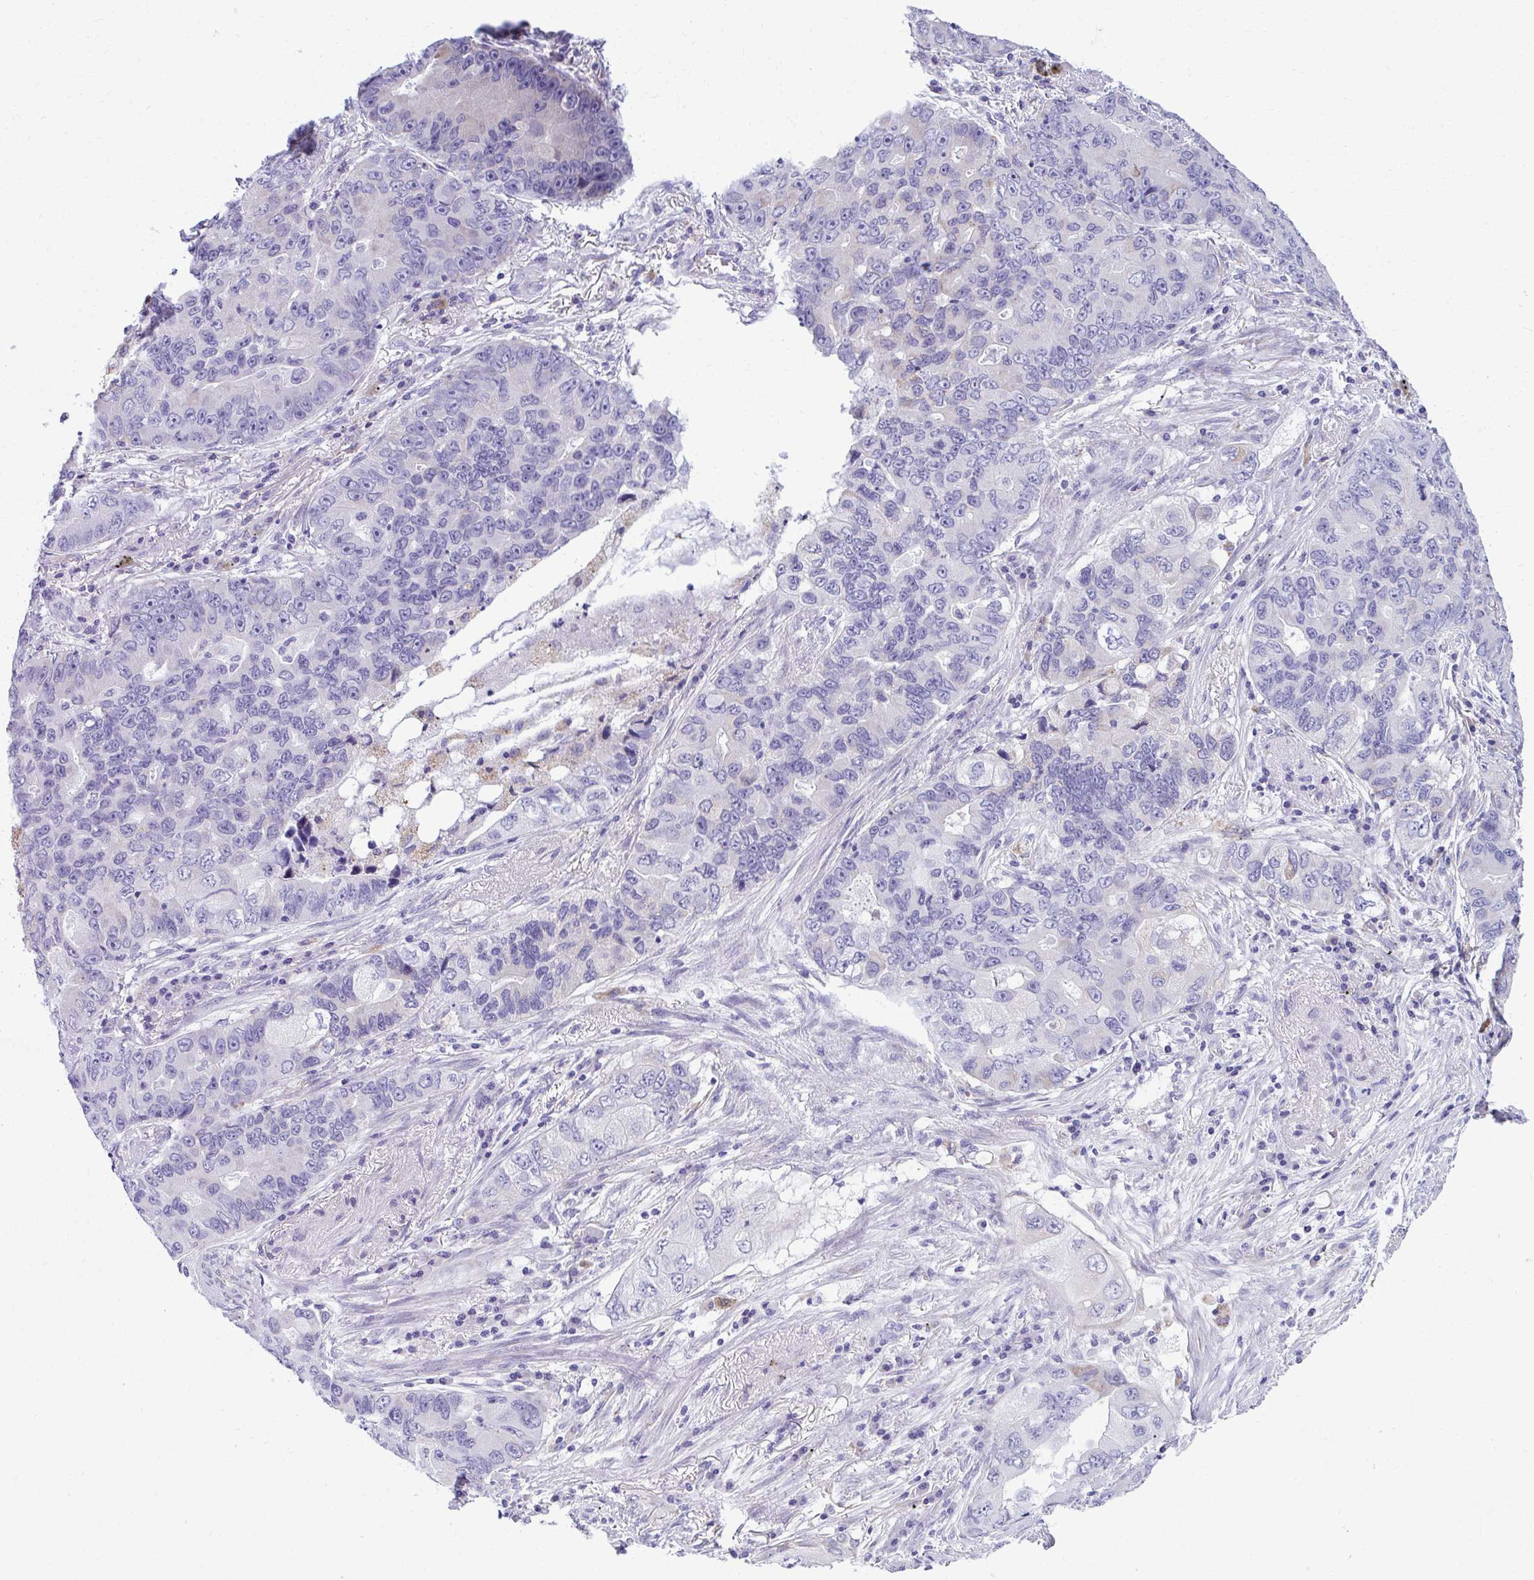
{"staining": {"intensity": "negative", "quantity": "none", "location": "none"}, "tissue": "lung cancer", "cell_type": "Tumor cells", "image_type": "cancer", "snomed": [{"axis": "morphology", "description": "Adenocarcinoma, NOS"}, {"axis": "morphology", "description": "Adenocarcinoma, metastatic, NOS"}, {"axis": "topography", "description": "Lymph node"}, {"axis": "topography", "description": "Lung"}], "caption": "Image shows no significant protein positivity in tumor cells of lung adenocarcinoma. The staining is performed using DAB brown chromogen with nuclei counter-stained in using hematoxylin.", "gene": "AIG1", "patient": {"sex": "female", "age": 54}}